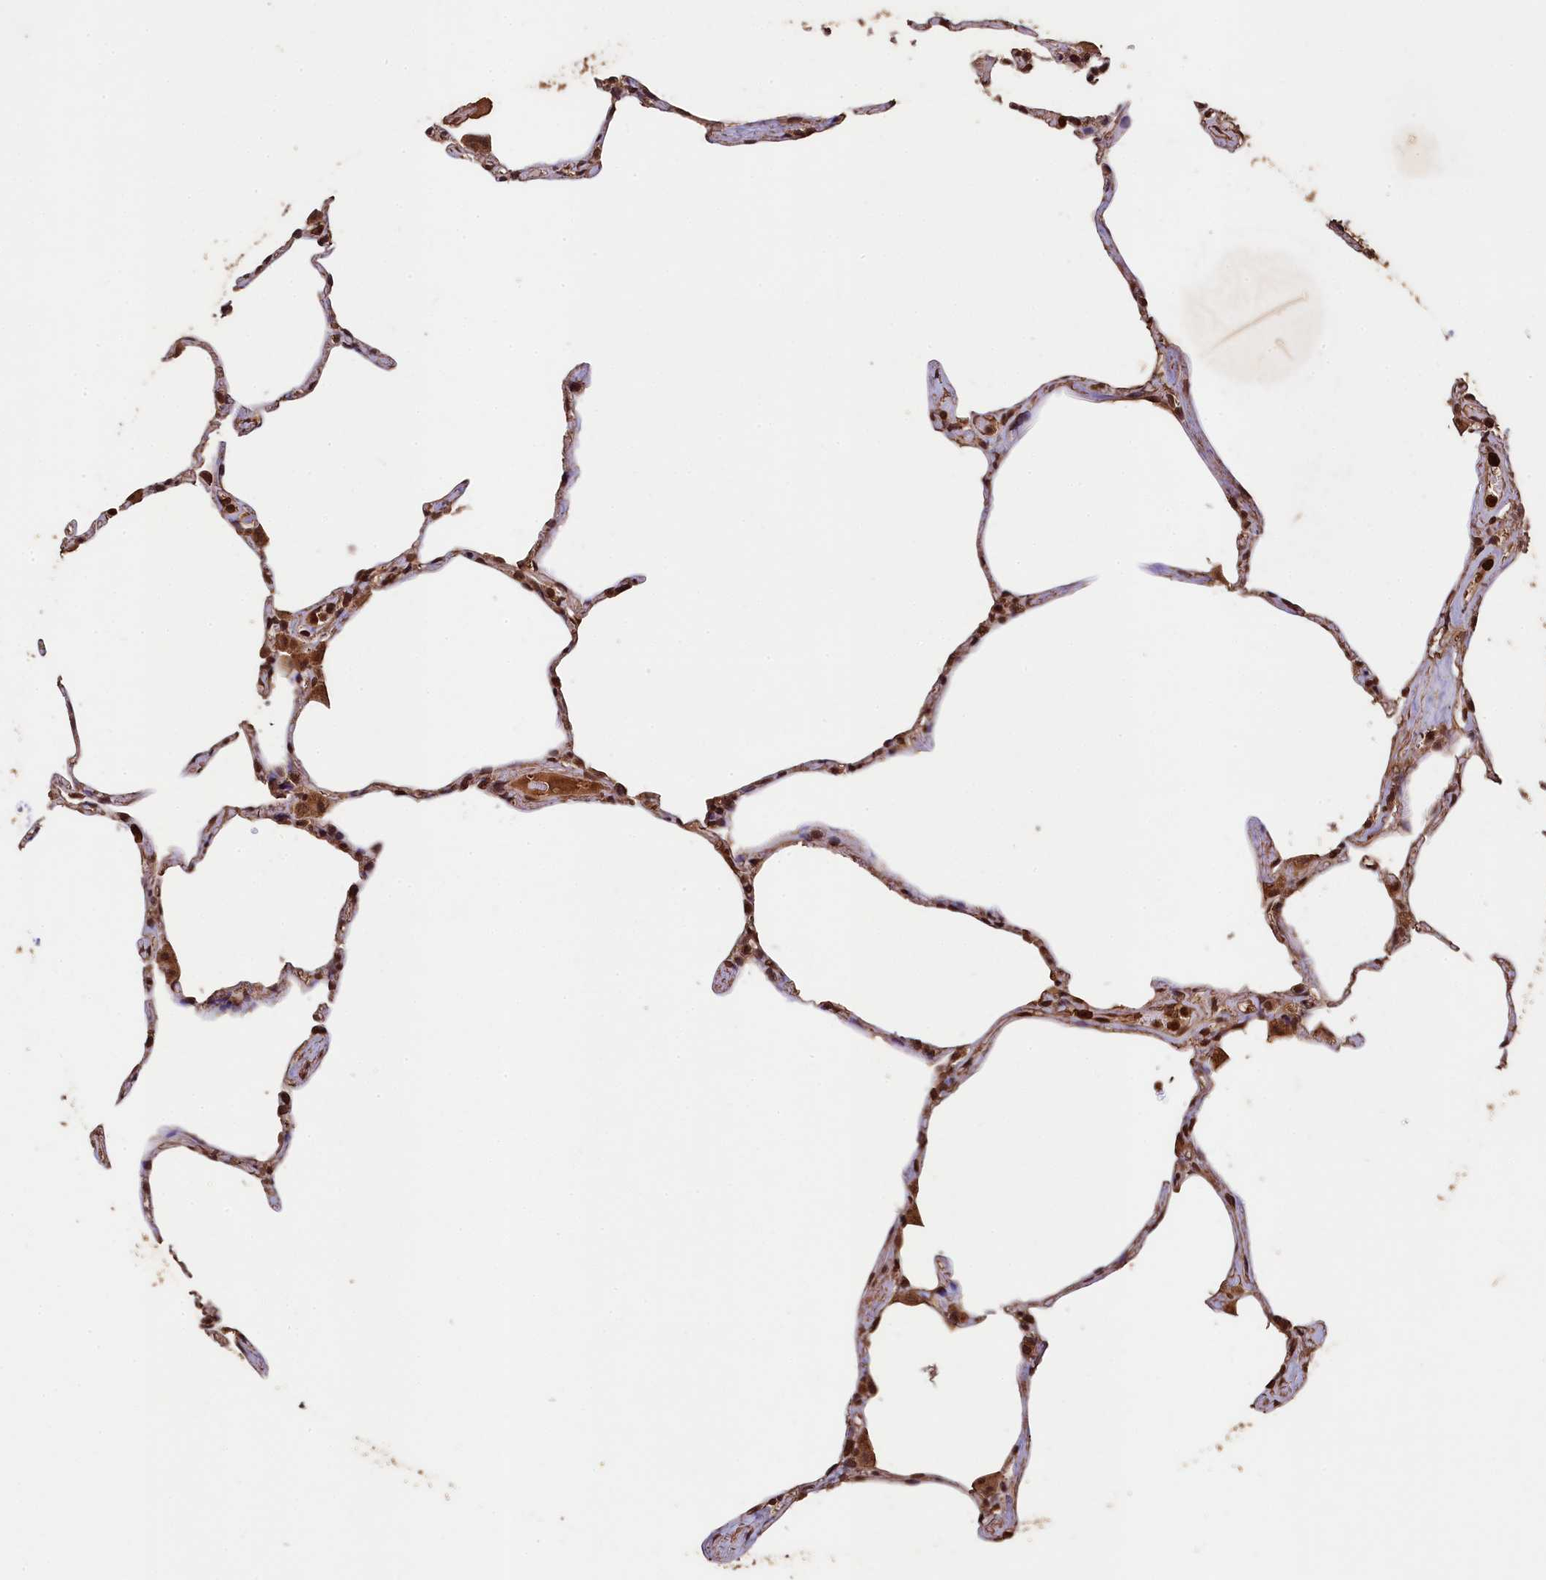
{"staining": {"intensity": "moderate", "quantity": "25%-75%", "location": "cytoplasmic/membranous,nuclear"}, "tissue": "lung", "cell_type": "Alveolar cells", "image_type": "normal", "snomed": [{"axis": "morphology", "description": "Normal tissue, NOS"}, {"axis": "topography", "description": "Lung"}], "caption": "Protein expression analysis of normal lung demonstrates moderate cytoplasmic/membranous,nuclear staining in about 25%-75% of alveolar cells.", "gene": "CEP57L1", "patient": {"sex": "male", "age": 65}}